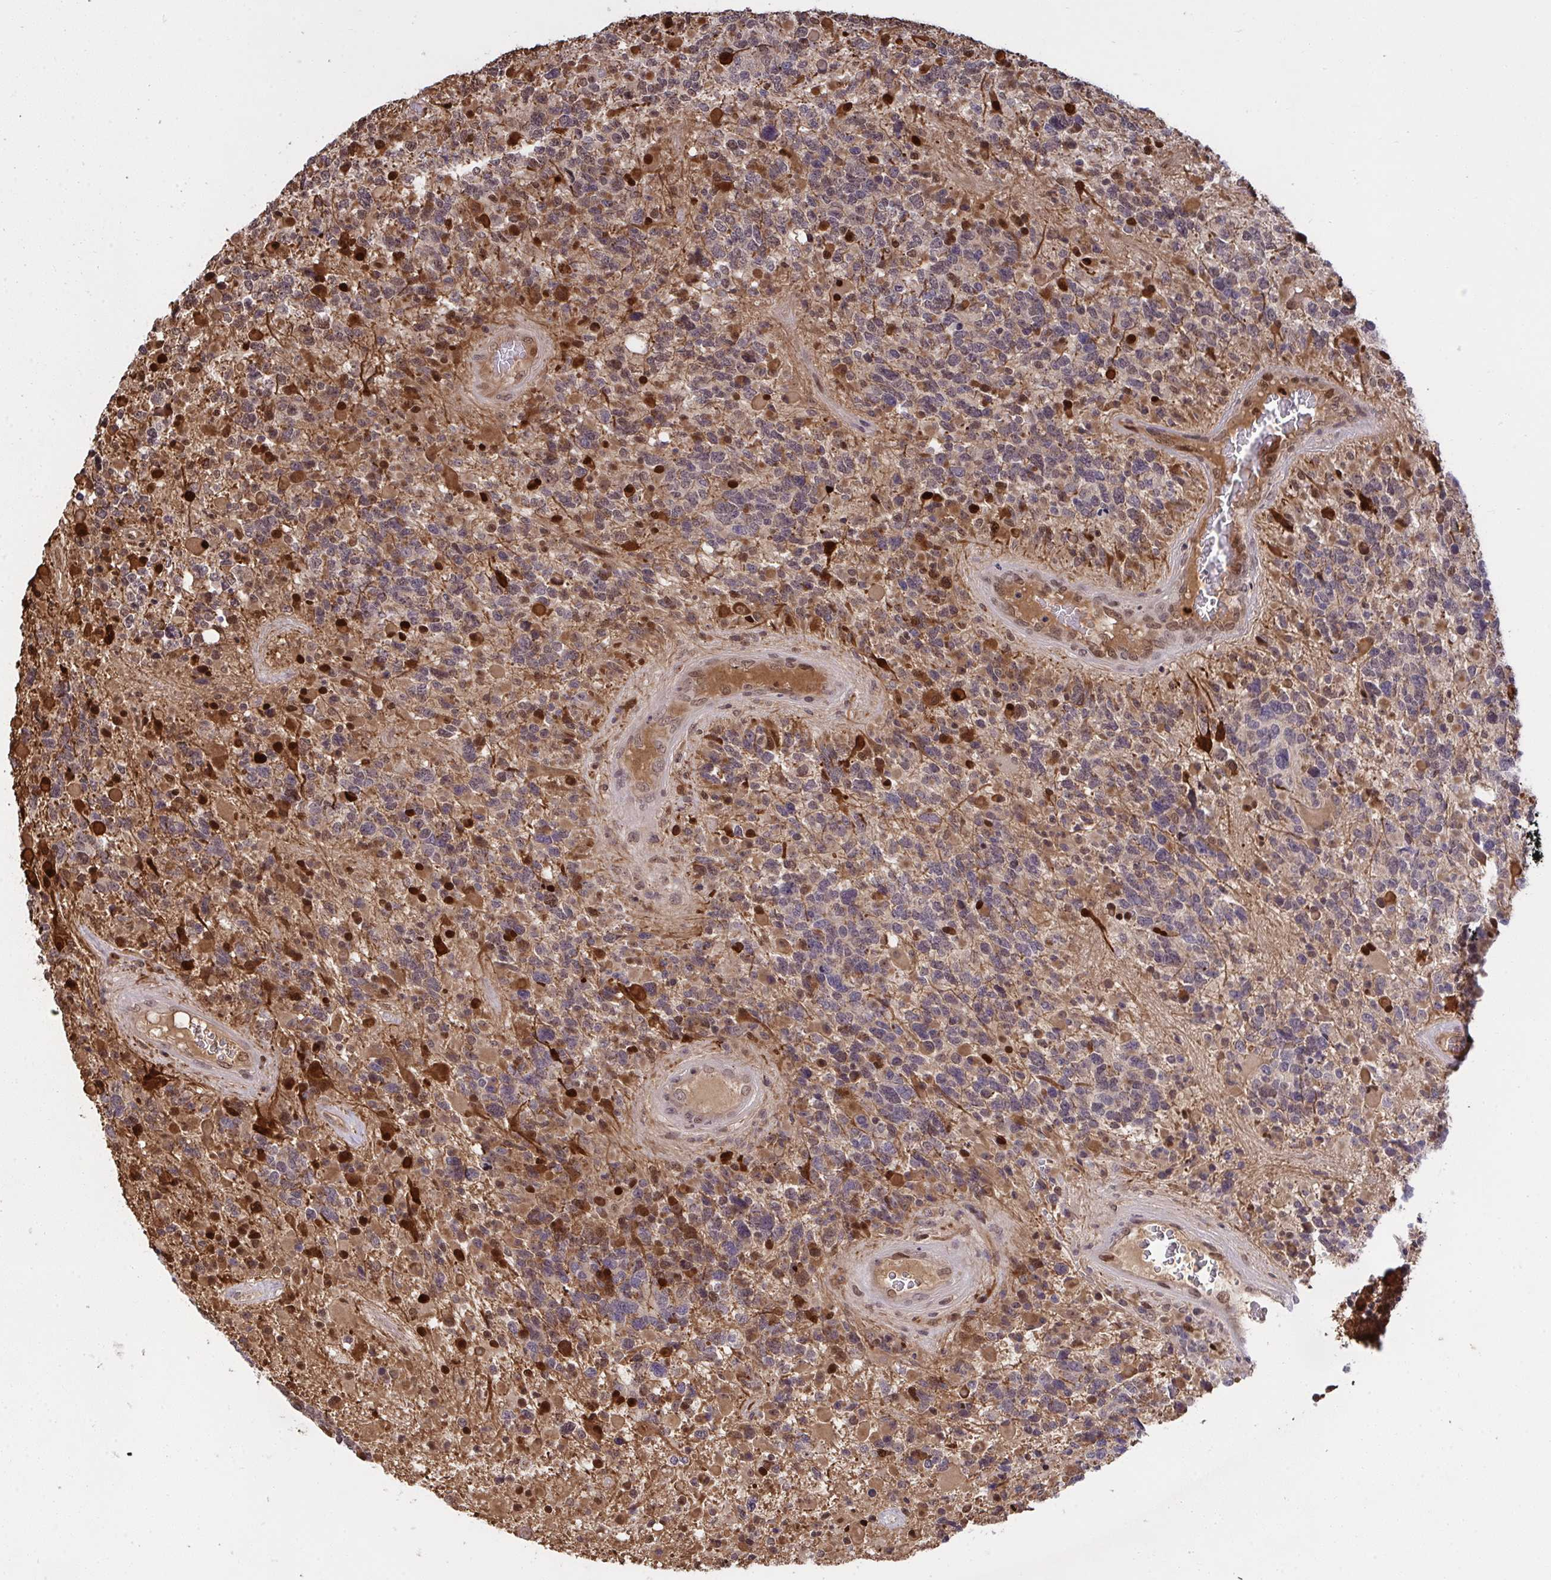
{"staining": {"intensity": "moderate", "quantity": "<25%", "location": "cytoplasmic/membranous,nuclear"}, "tissue": "glioma", "cell_type": "Tumor cells", "image_type": "cancer", "snomed": [{"axis": "morphology", "description": "Glioma, malignant, High grade"}, {"axis": "topography", "description": "Brain"}], "caption": "DAB (3,3'-diaminobenzidine) immunohistochemical staining of human malignant high-grade glioma exhibits moderate cytoplasmic/membranous and nuclear protein positivity in about <25% of tumor cells. The protein is shown in brown color, while the nuclei are stained blue.", "gene": "UXT", "patient": {"sex": "female", "age": 40}}